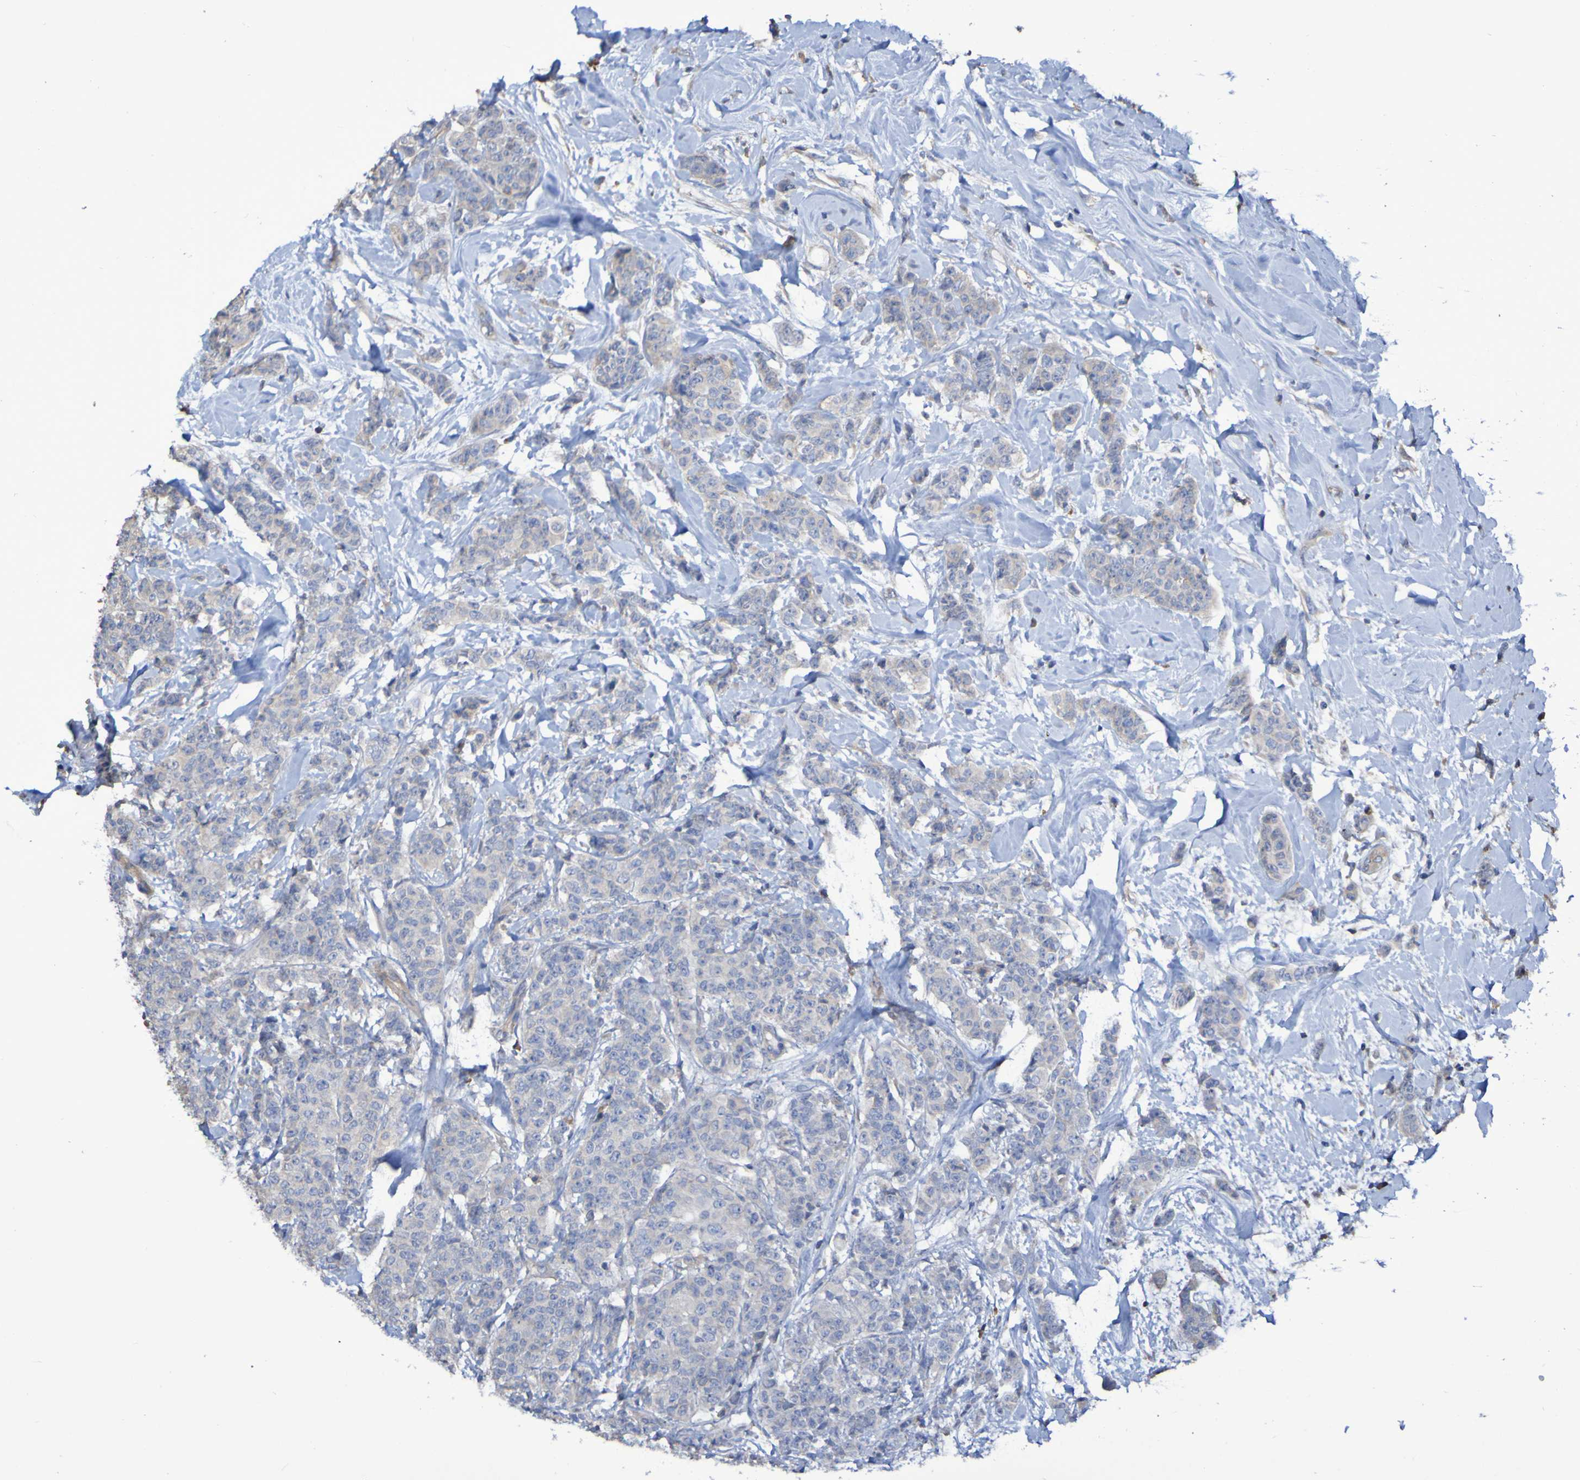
{"staining": {"intensity": "weak", "quantity": "25%-75%", "location": "cytoplasmic/membranous"}, "tissue": "breast cancer", "cell_type": "Tumor cells", "image_type": "cancer", "snomed": [{"axis": "morphology", "description": "Normal tissue, NOS"}, {"axis": "morphology", "description": "Duct carcinoma"}, {"axis": "topography", "description": "Breast"}], "caption": "A brown stain labels weak cytoplasmic/membranous positivity of a protein in intraductal carcinoma (breast) tumor cells.", "gene": "SYNJ1", "patient": {"sex": "female", "age": 40}}